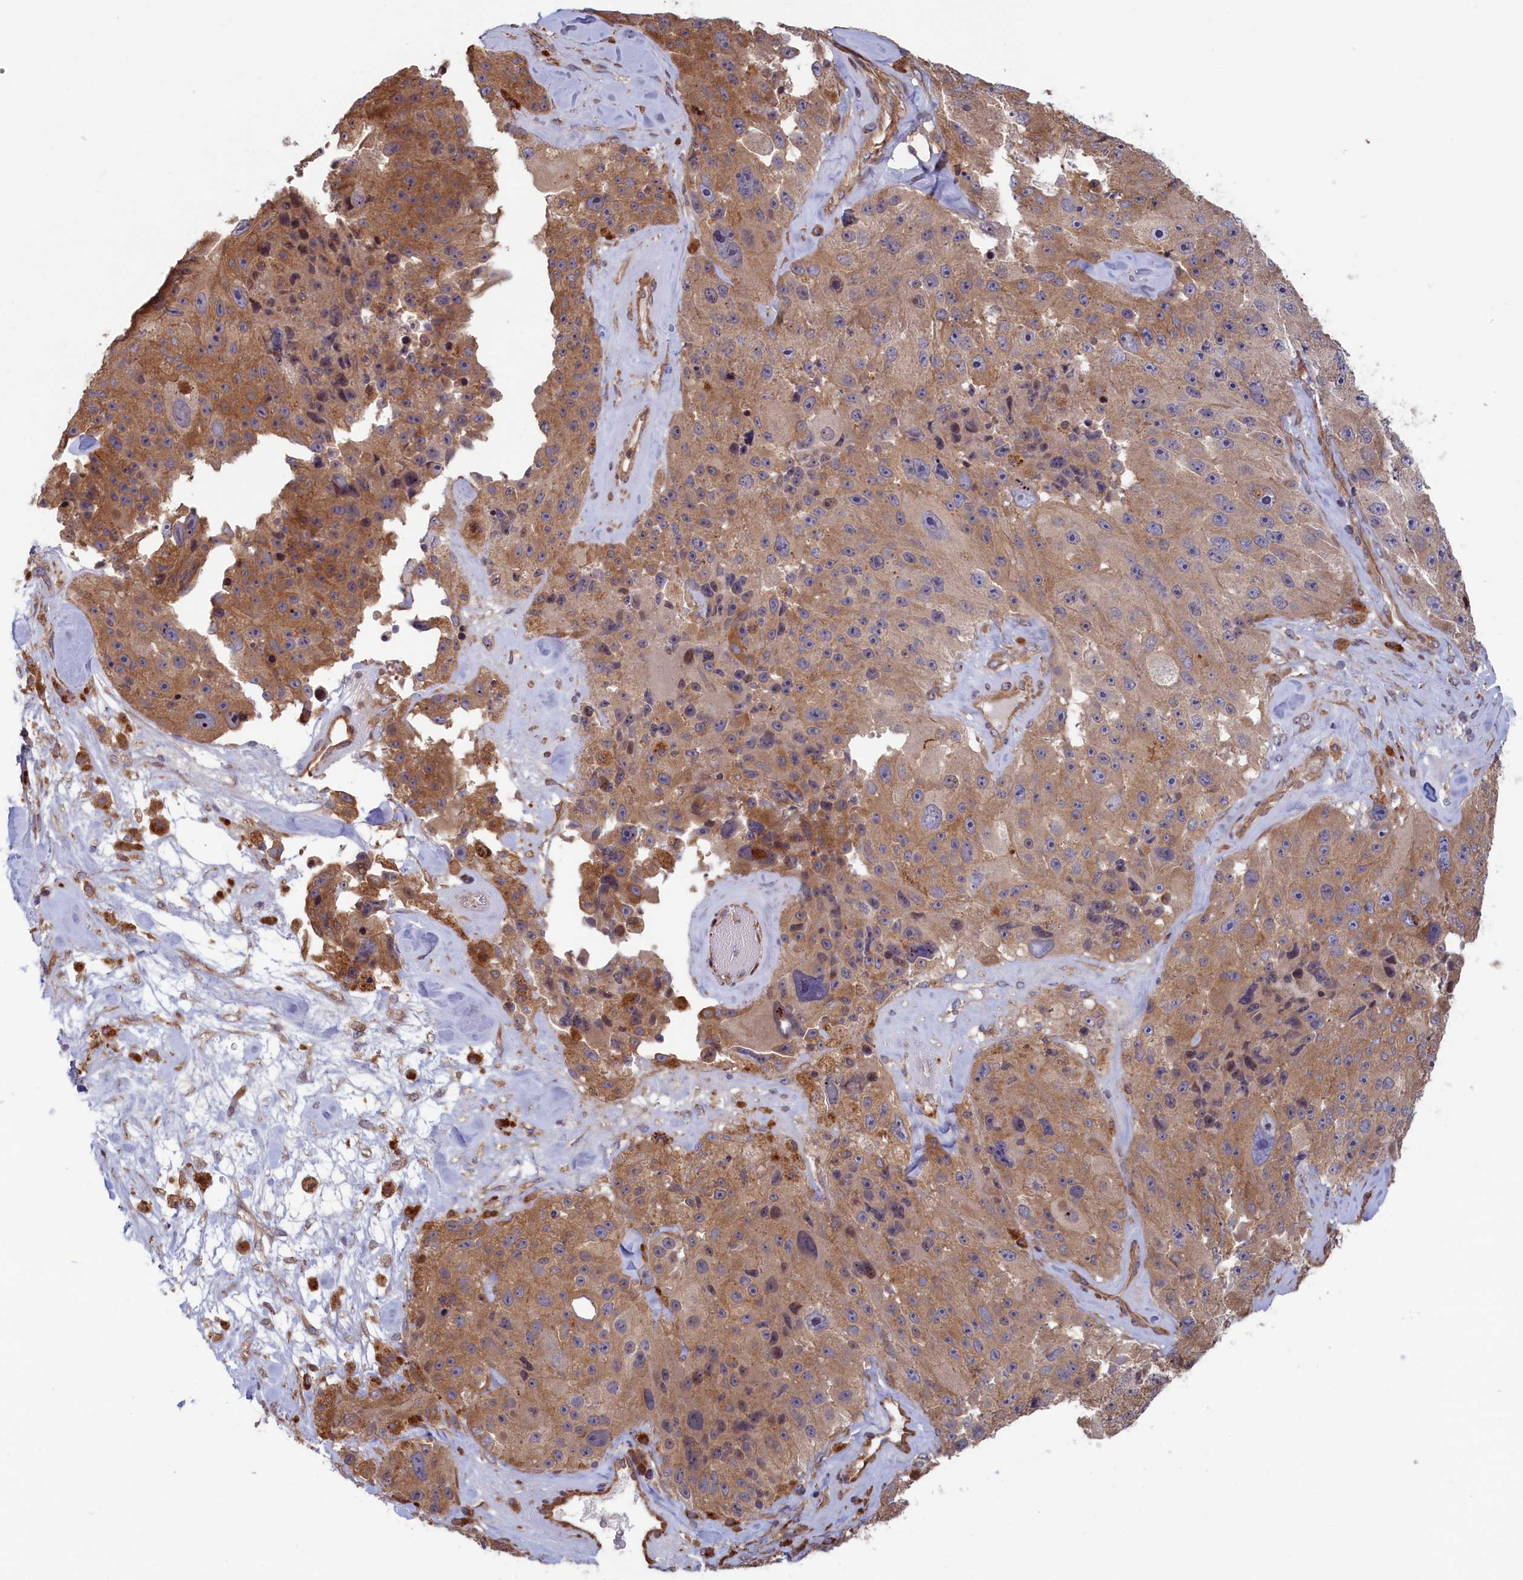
{"staining": {"intensity": "moderate", "quantity": ">75%", "location": "cytoplasmic/membranous"}, "tissue": "melanoma", "cell_type": "Tumor cells", "image_type": "cancer", "snomed": [{"axis": "morphology", "description": "Malignant melanoma, Metastatic site"}, {"axis": "topography", "description": "Lymph node"}], "caption": "Immunohistochemical staining of human melanoma exhibits medium levels of moderate cytoplasmic/membranous expression in approximately >75% of tumor cells.", "gene": "RILPL1", "patient": {"sex": "male", "age": 62}}